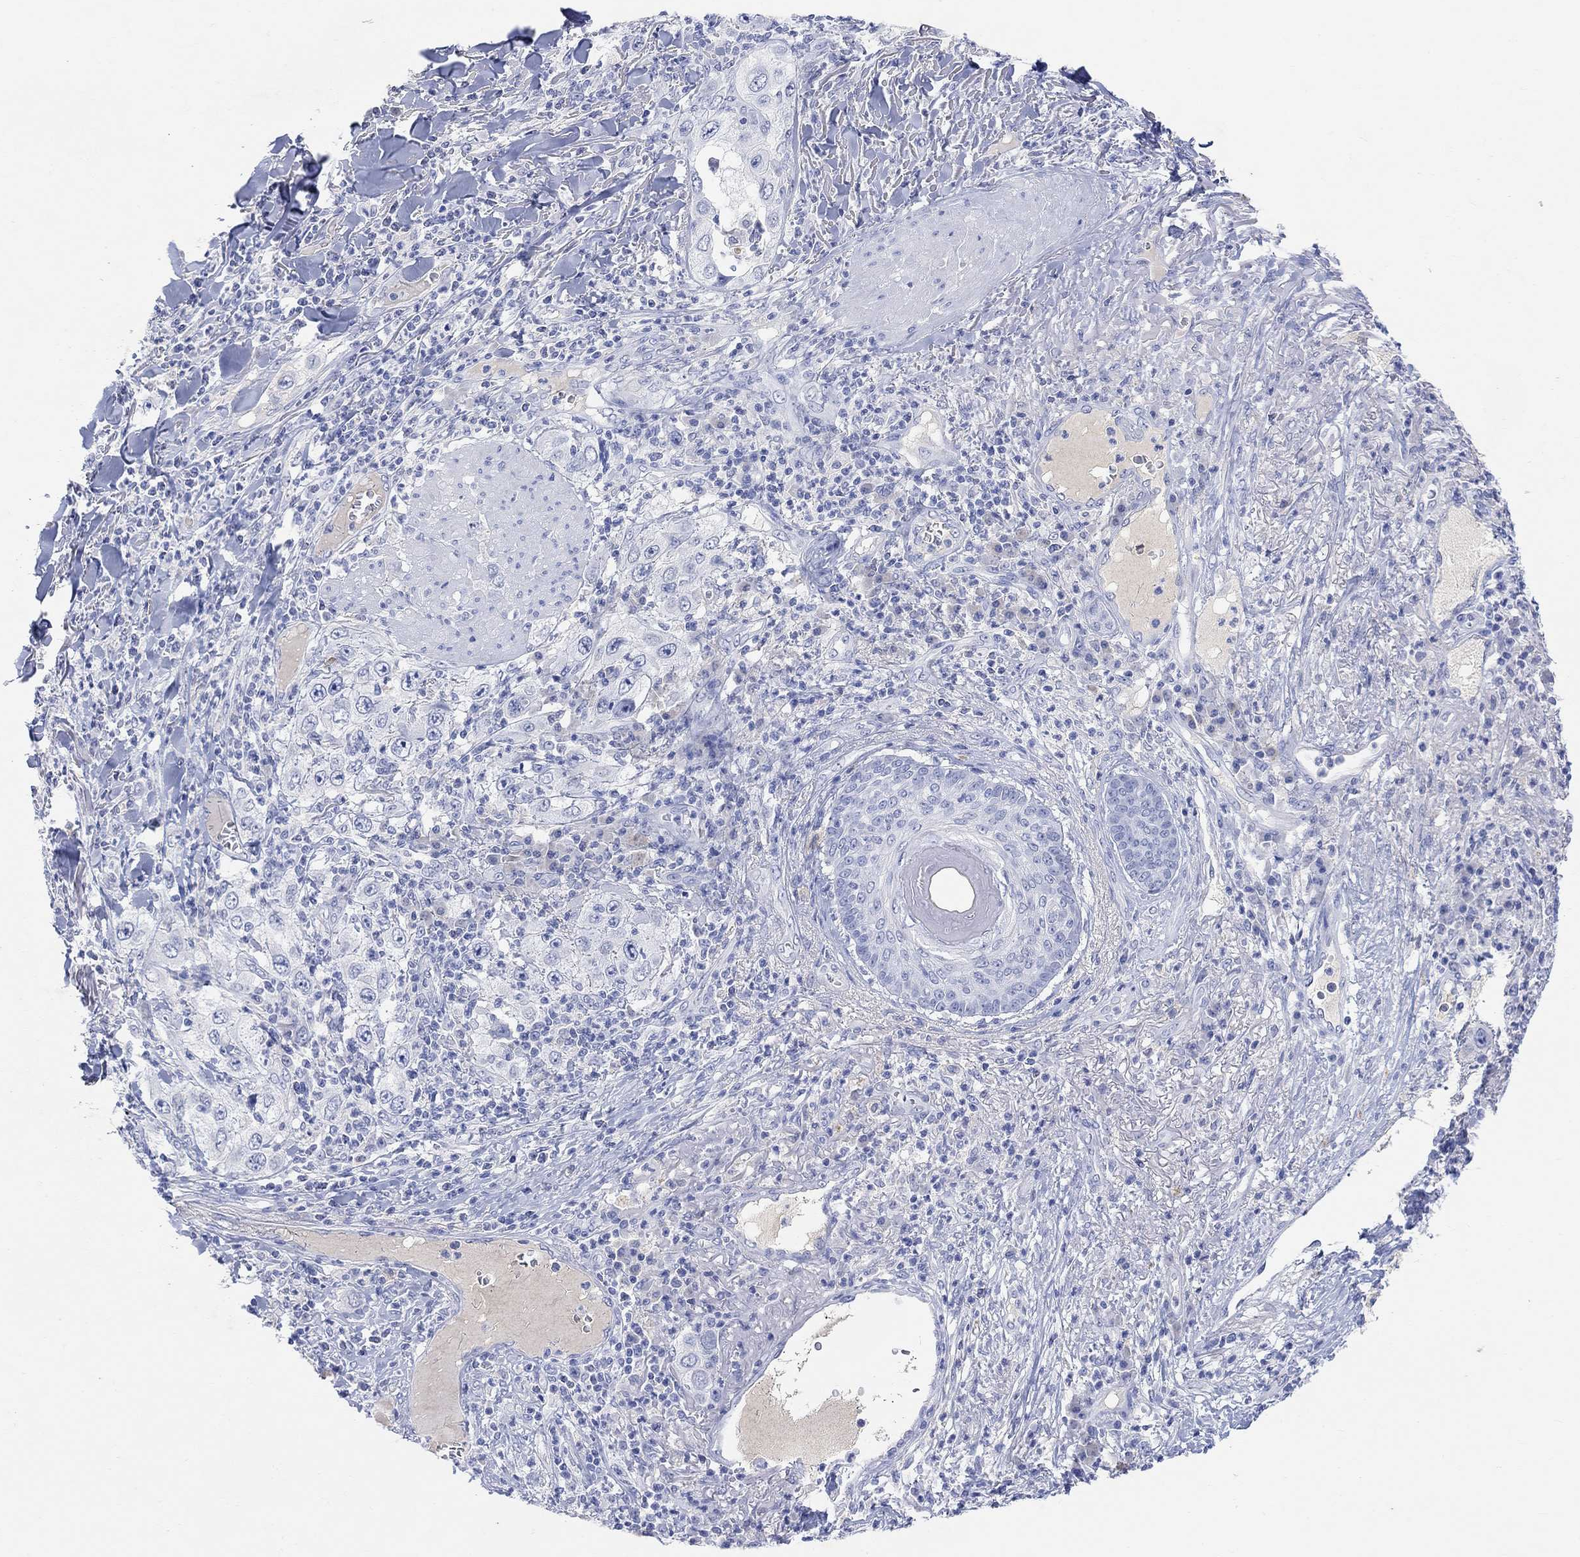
{"staining": {"intensity": "negative", "quantity": "none", "location": "none"}, "tissue": "skin cancer", "cell_type": "Tumor cells", "image_type": "cancer", "snomed": [{"axis": "morphology", "description": "Squamous cell carcinoma, NOS"}, {"axis": "topography", "description": "Skin"}], "caption": "DAB immunohistochemical staining of squamous cell carcinoma (skin) exhibits no significant expression in tumor cells.", "gene": "TYR", "patient": {"sex": "male", "age": 82}}